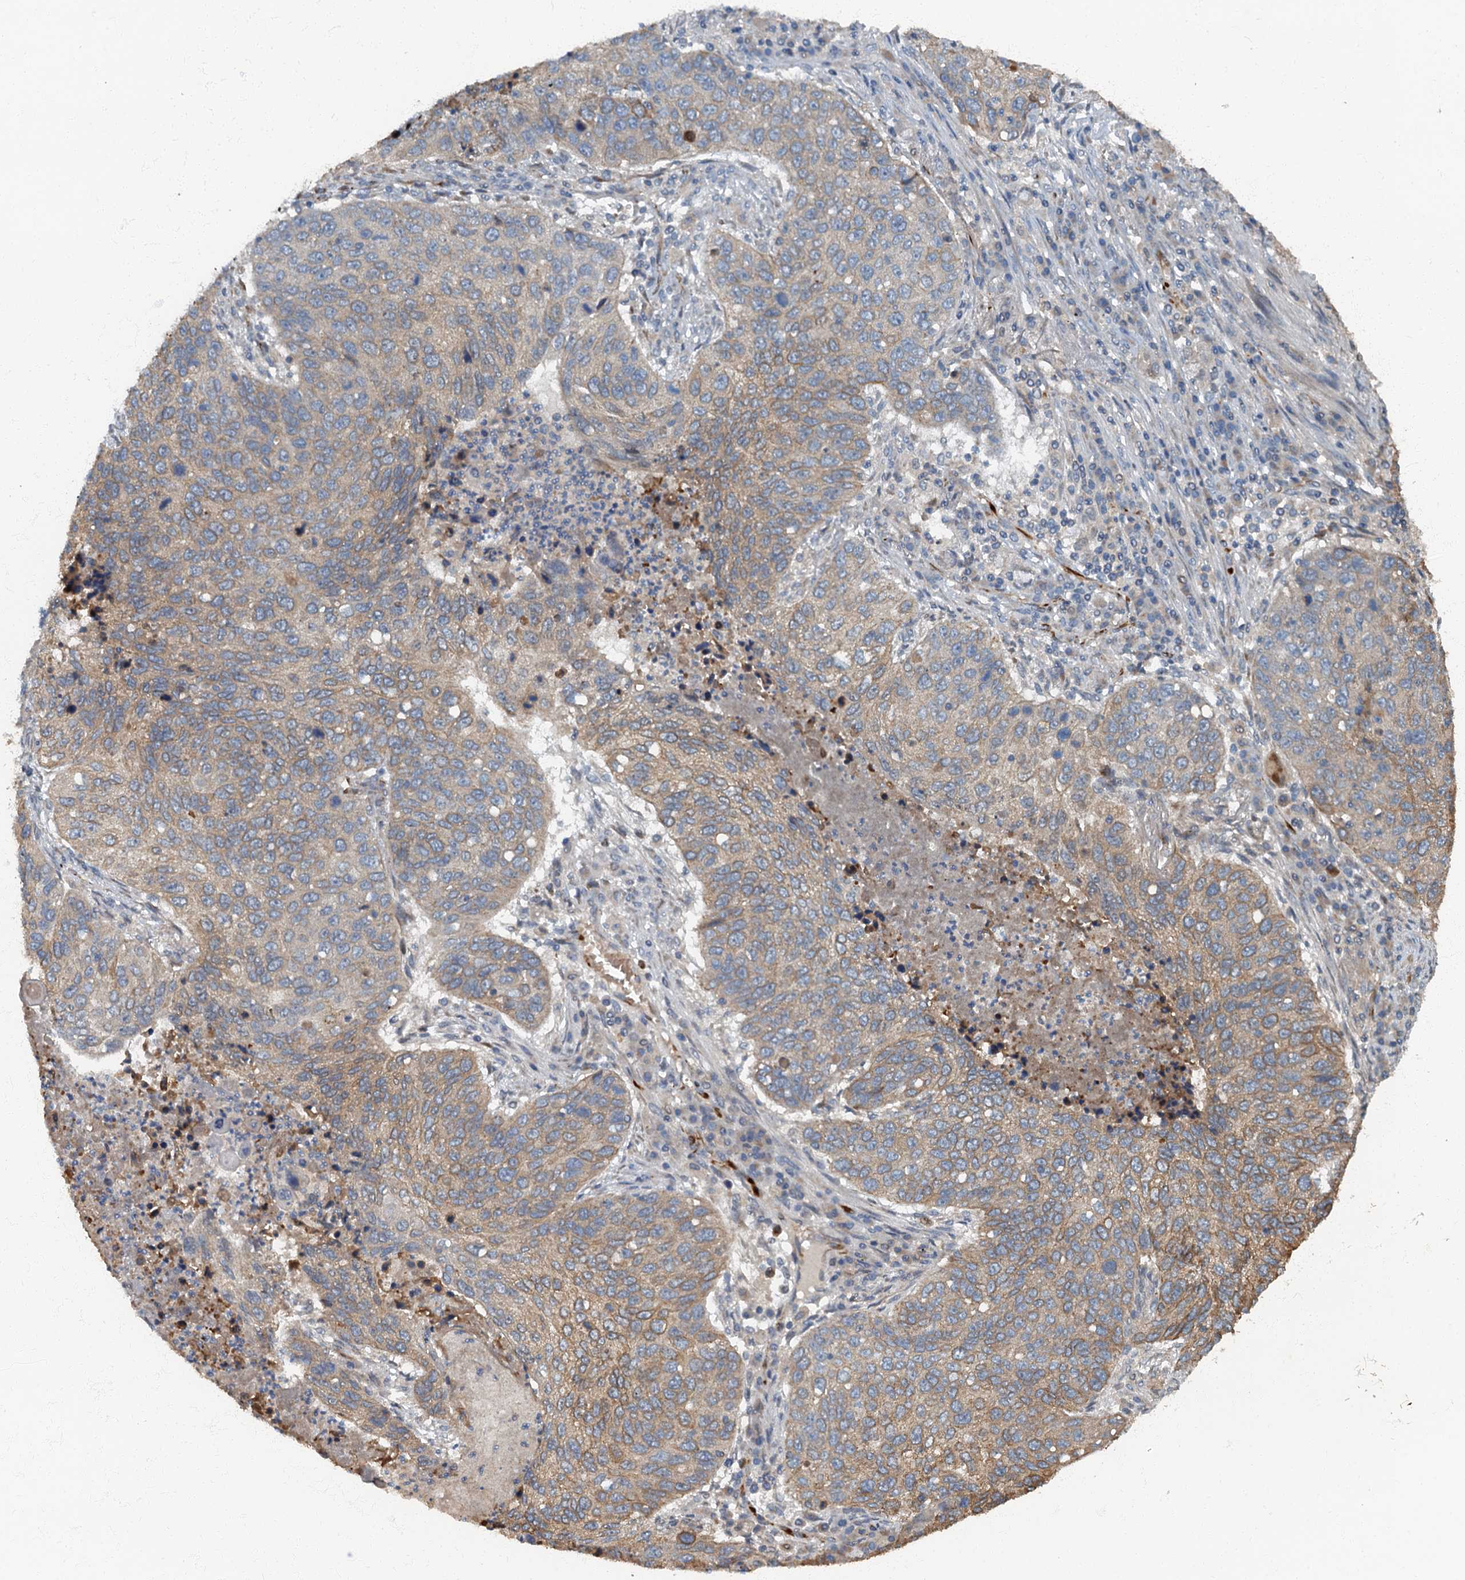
{"staining": {"intensity": "moderate", "quantity": "25%-75%", "location": "cytoplasmic/membranous"}, "tissue": "lung cancer", "cell_type": "Tumor cells", "image_type": "cancer", "snomed": [{"axis": "morphology", "description": "Squamous cell carcinoma, NOS"}, {"axis": "topography", "description": "Lung"}], "caption": "Immunohistochemical staining of human lung cancer reveals medium levels of moderate cytoplasmic/membranous positivity in about 25%-75% of tumor cells. (Brightfield microscopy of DAB IHC at high magnification).", "gene": "ARL11", "patient": {"sex": "female", "age": 63}}